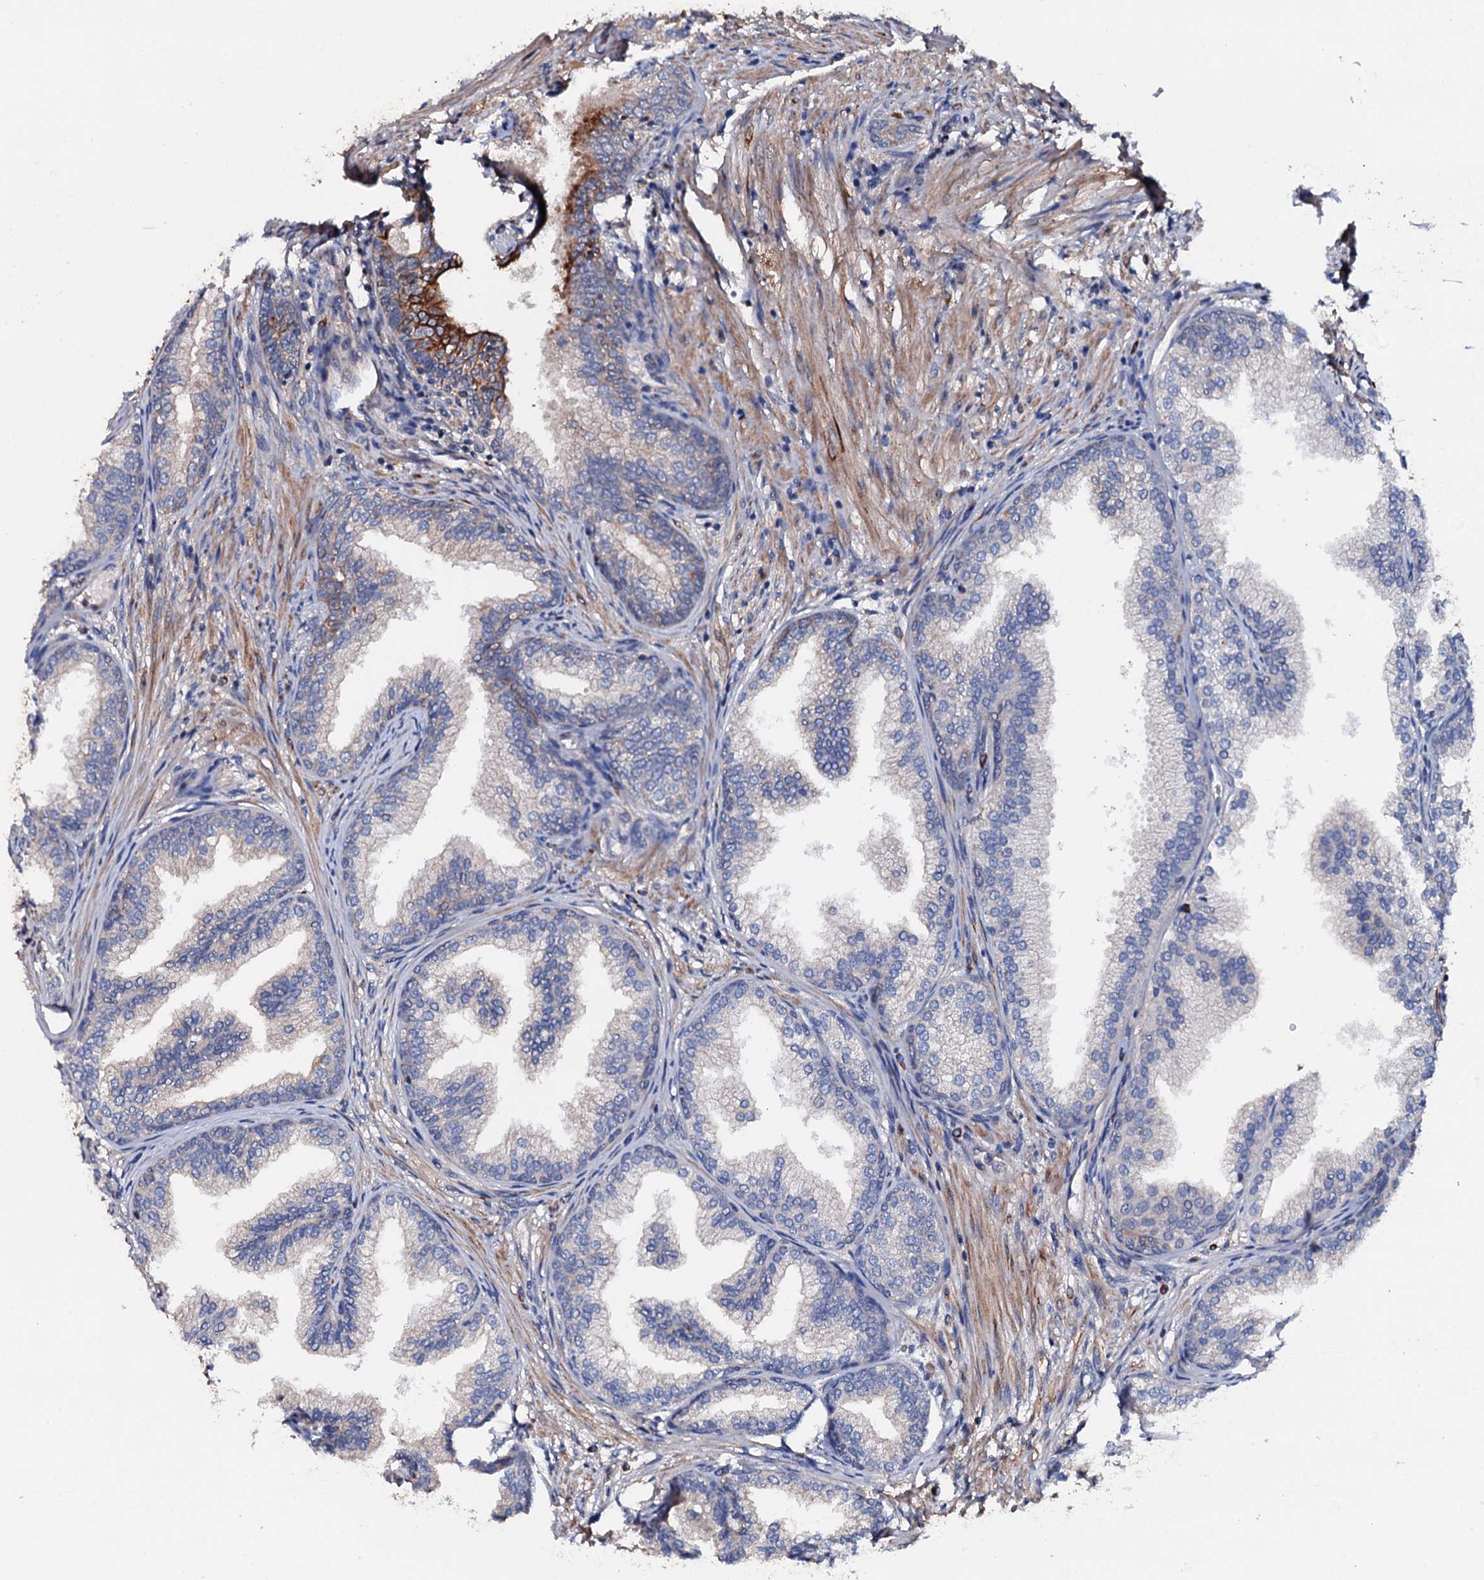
{"staining": {"intensity": "strong", "quantity": "25%-75%", "location": "cytoplasmic/membranous"}, "tissue": "prostate", "cell_type": "Glandular cells", "image_type": "normal", "snomed": [{"axis": "morphology", "description": "Normal tissue, NOS"}, {"axis": "topography", "description": "Prostate"}], "caption": "A high amount of strong cytoplasmic/membranous expression is present in about 25%-75% of glandular cells in normal prostate. (IHC, brightfield microscopy, high magnification).", "gene": "NEK1", "patient": {"sex": "male", "age": 76}}